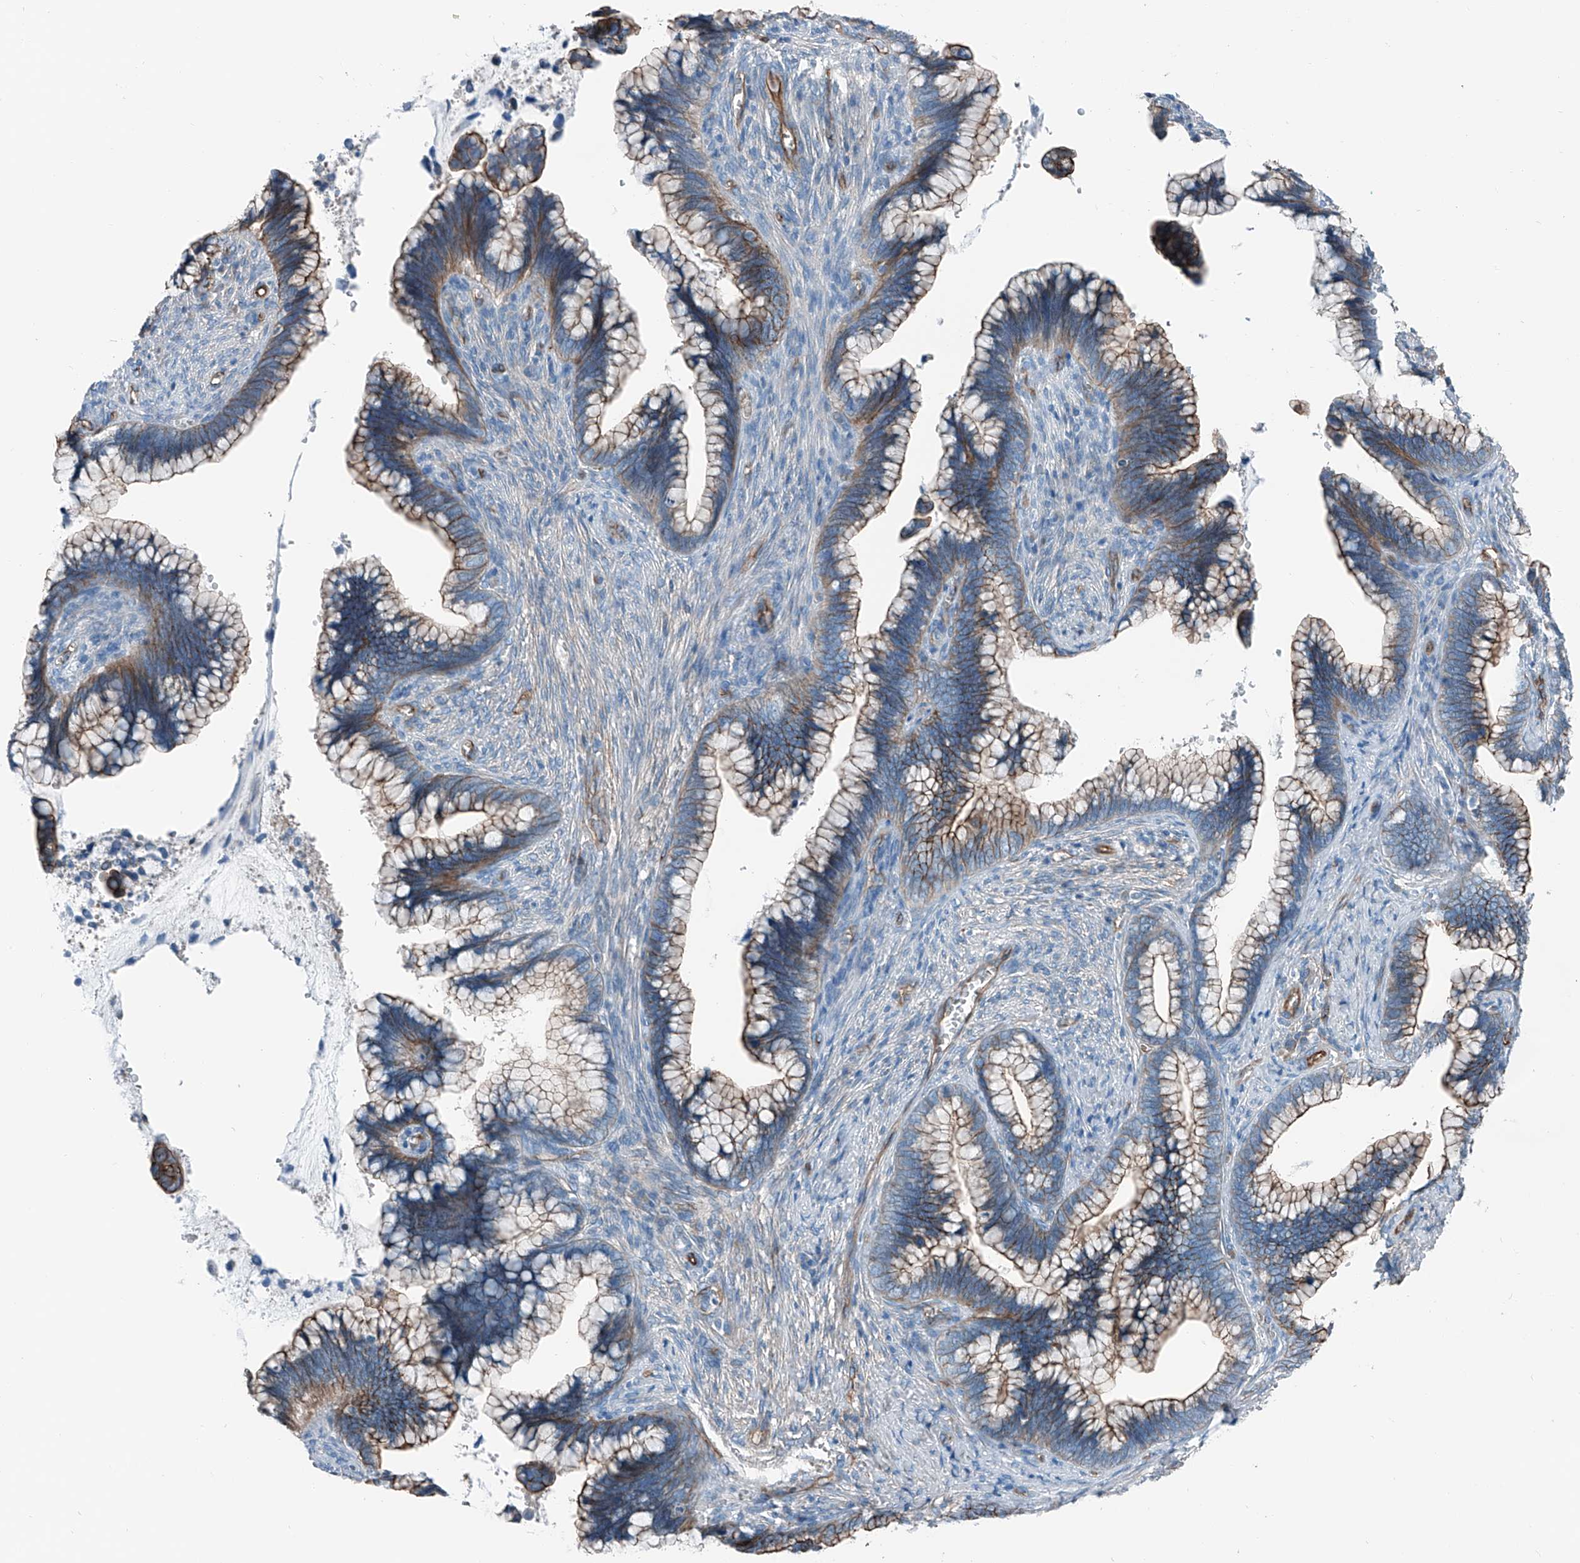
{"staining": {"intensity": "moderate", "quantity": ">75%", "location": "cytoplasmic/membranous"}, "tissue": "cervical cancer", "cell_type": "Tumor cells", "image_type": "cancer", "snomed": [{"axis": "morphology", "description": "Adenocarcinoma, NOS"}, {"axis": "topography", "description": "Cervix"}], "caption": "Immunohistochemistry (IHC) micrograph of neoplastic tissue: adenocarcinoma (cervical) stained using immunohistochemistry demonstrates medium levels of moderate protein expression localized specifically in the cytoplasmic/membranous of tumor cells, appearing as a cytoplasmic/membranous brown color.", "gene": "THEMIS2", "patient": {"sex": "female", "age": 44}}